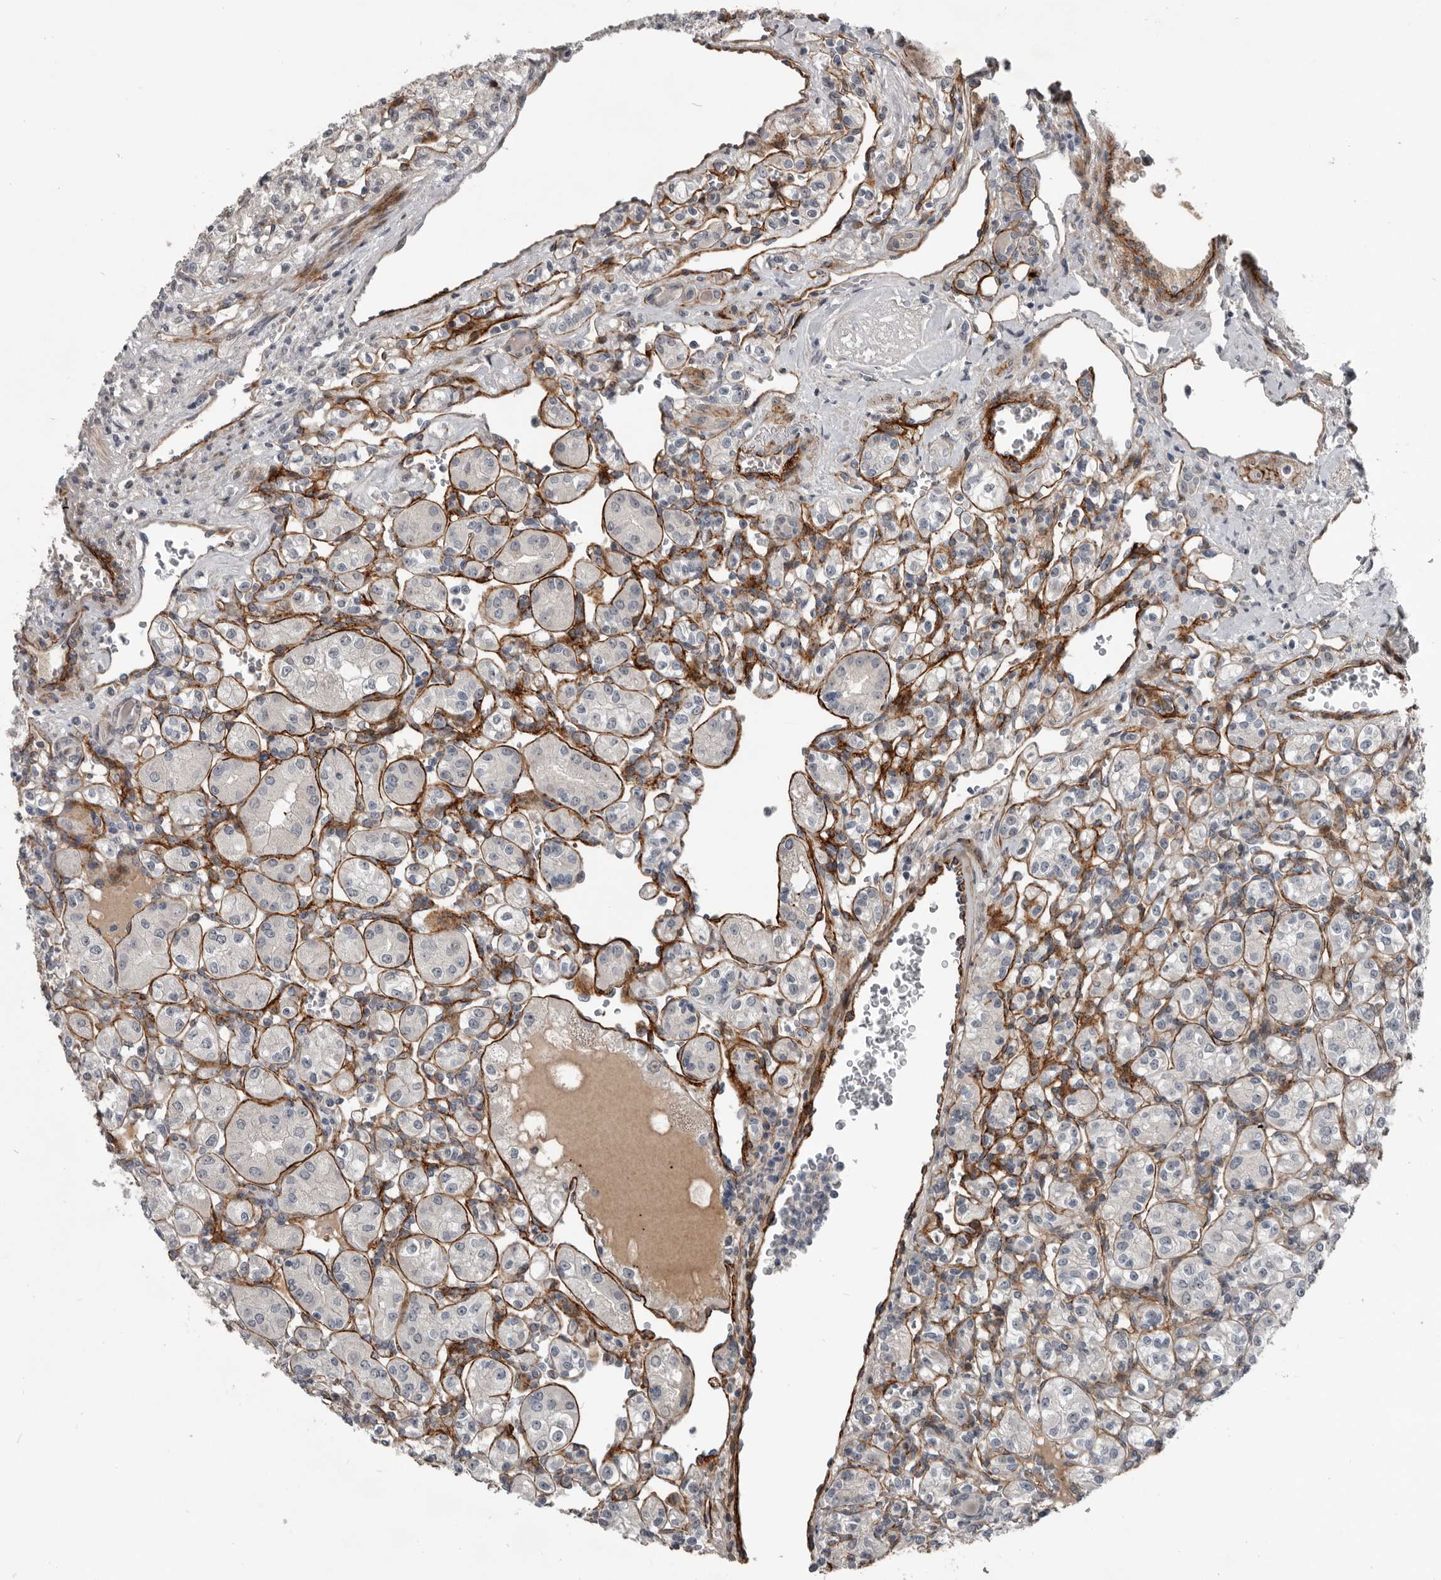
{"staining": {"intensity": "negative", "quantity": "none", "location": "none"}, "tissue": "renal cancer", "cell_type": "Tumor cells", "image_type": "cancer", "snomed": [{"axis": "morphology", "description": "Adenocarcinoma, NOS"}, {"axis": "topography", "description": "Kidney"}], "caption": "Renal cancer (adenocarcinoma) was stained to show a protein in brown. There is no significant expression in tumor cells.", "gene": "C1orf216", "patient": {"sex": "male", "age": 77}}